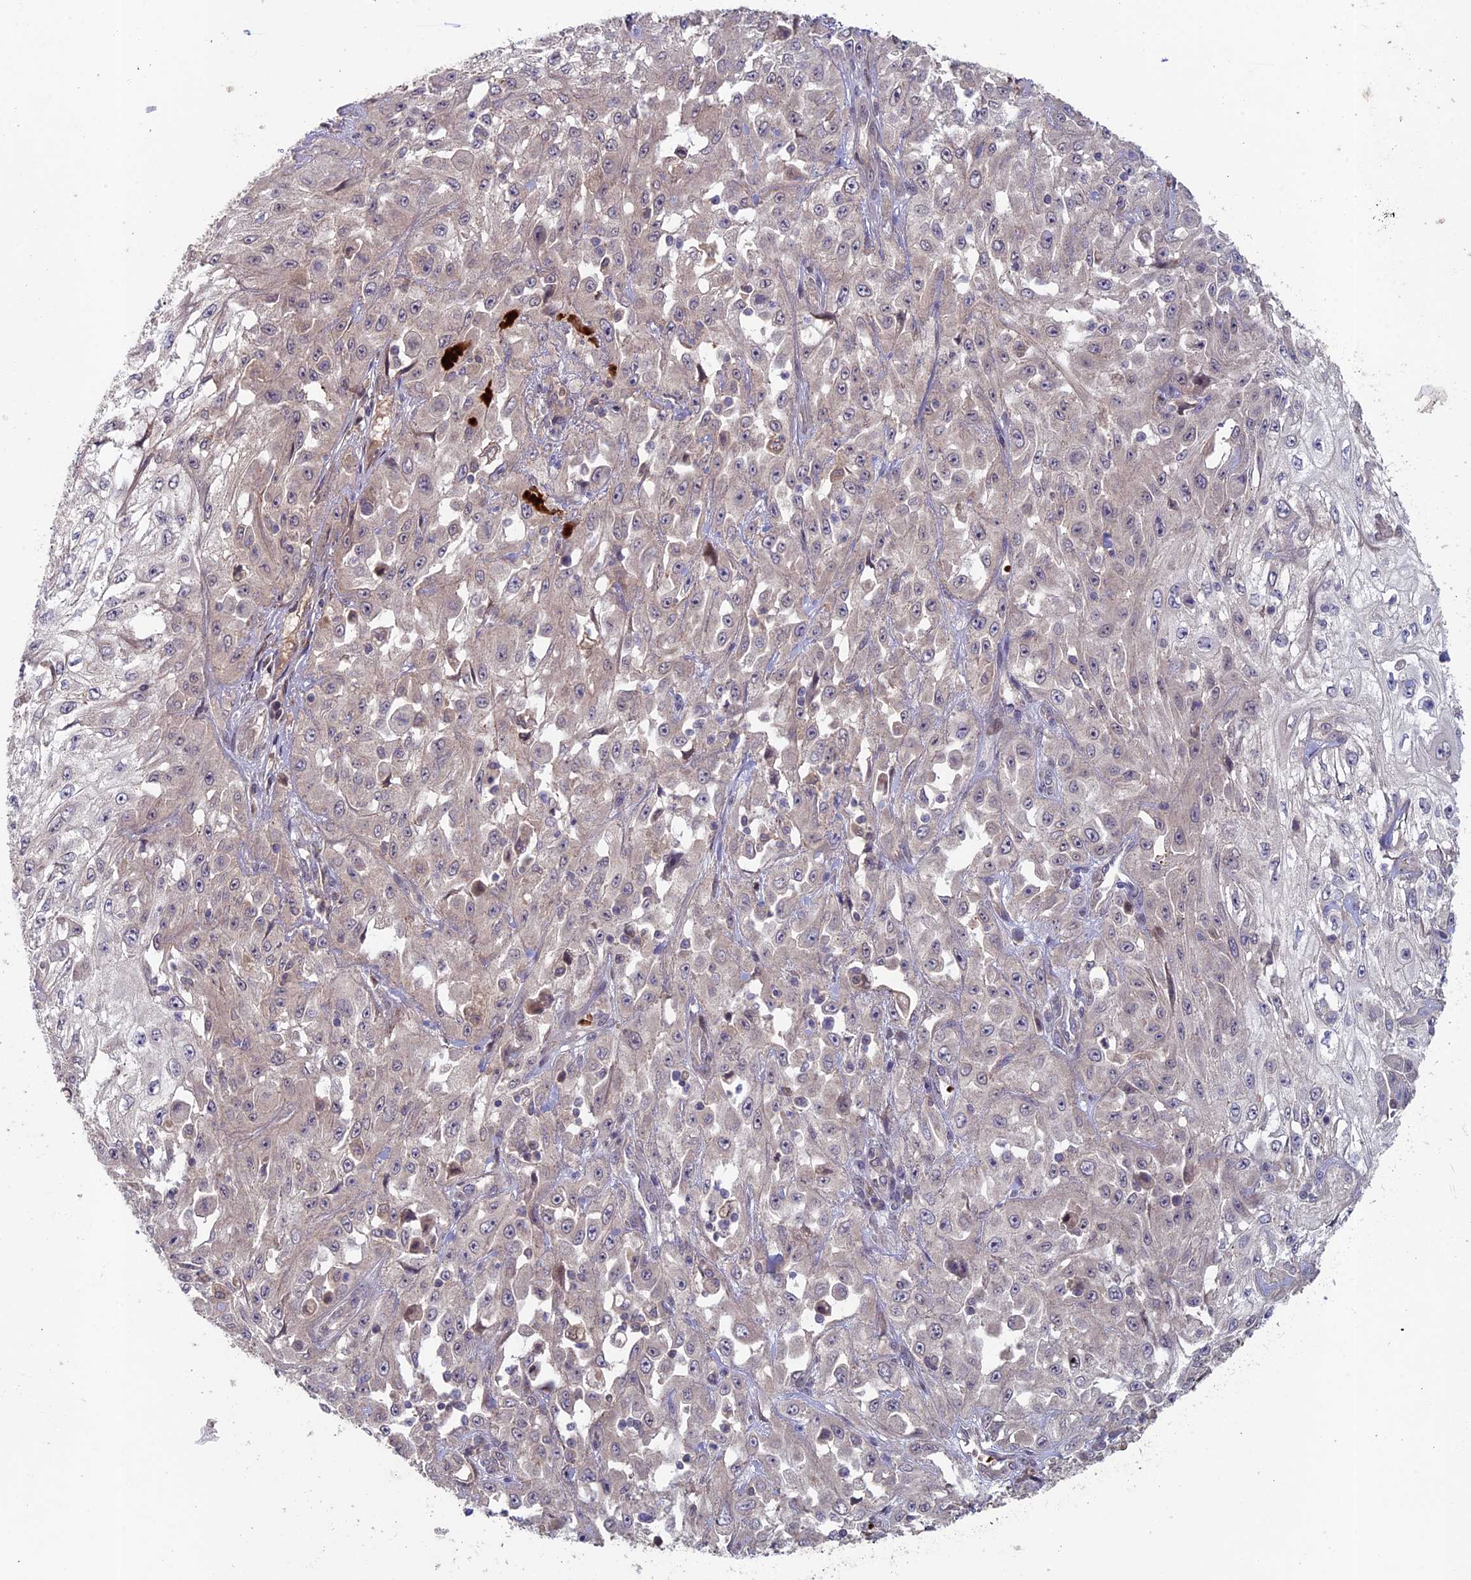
{"staining": {"intensity": "negative", "quantity": "none", "location": "none"}, "tissue": "skin cancer", "cell_type": "Tumor cells", "image_type": "cancer", "snomed": [{"axis": "morphology", "description": "Squamous cell carcinoma, NOS"}, {"axis": "morphology", "description": "Squamous cell carcinoma, metastatic, NOS"}, {"axis": "topography", "description": "Skin"}, {"axis": "topography", "description": "Lymph node"}], "caption": "Immunohistochemistry (IHC) photomicrograph of neoplastic tissue: skin cancer (squamous cell carcinoma) stained with DAB (3,3'-diaminobenzidine) demonstrates no significant protein staining in tumor cells.", "gene": "RCCD1", "patient": {"sex": "male", "age": 75}}